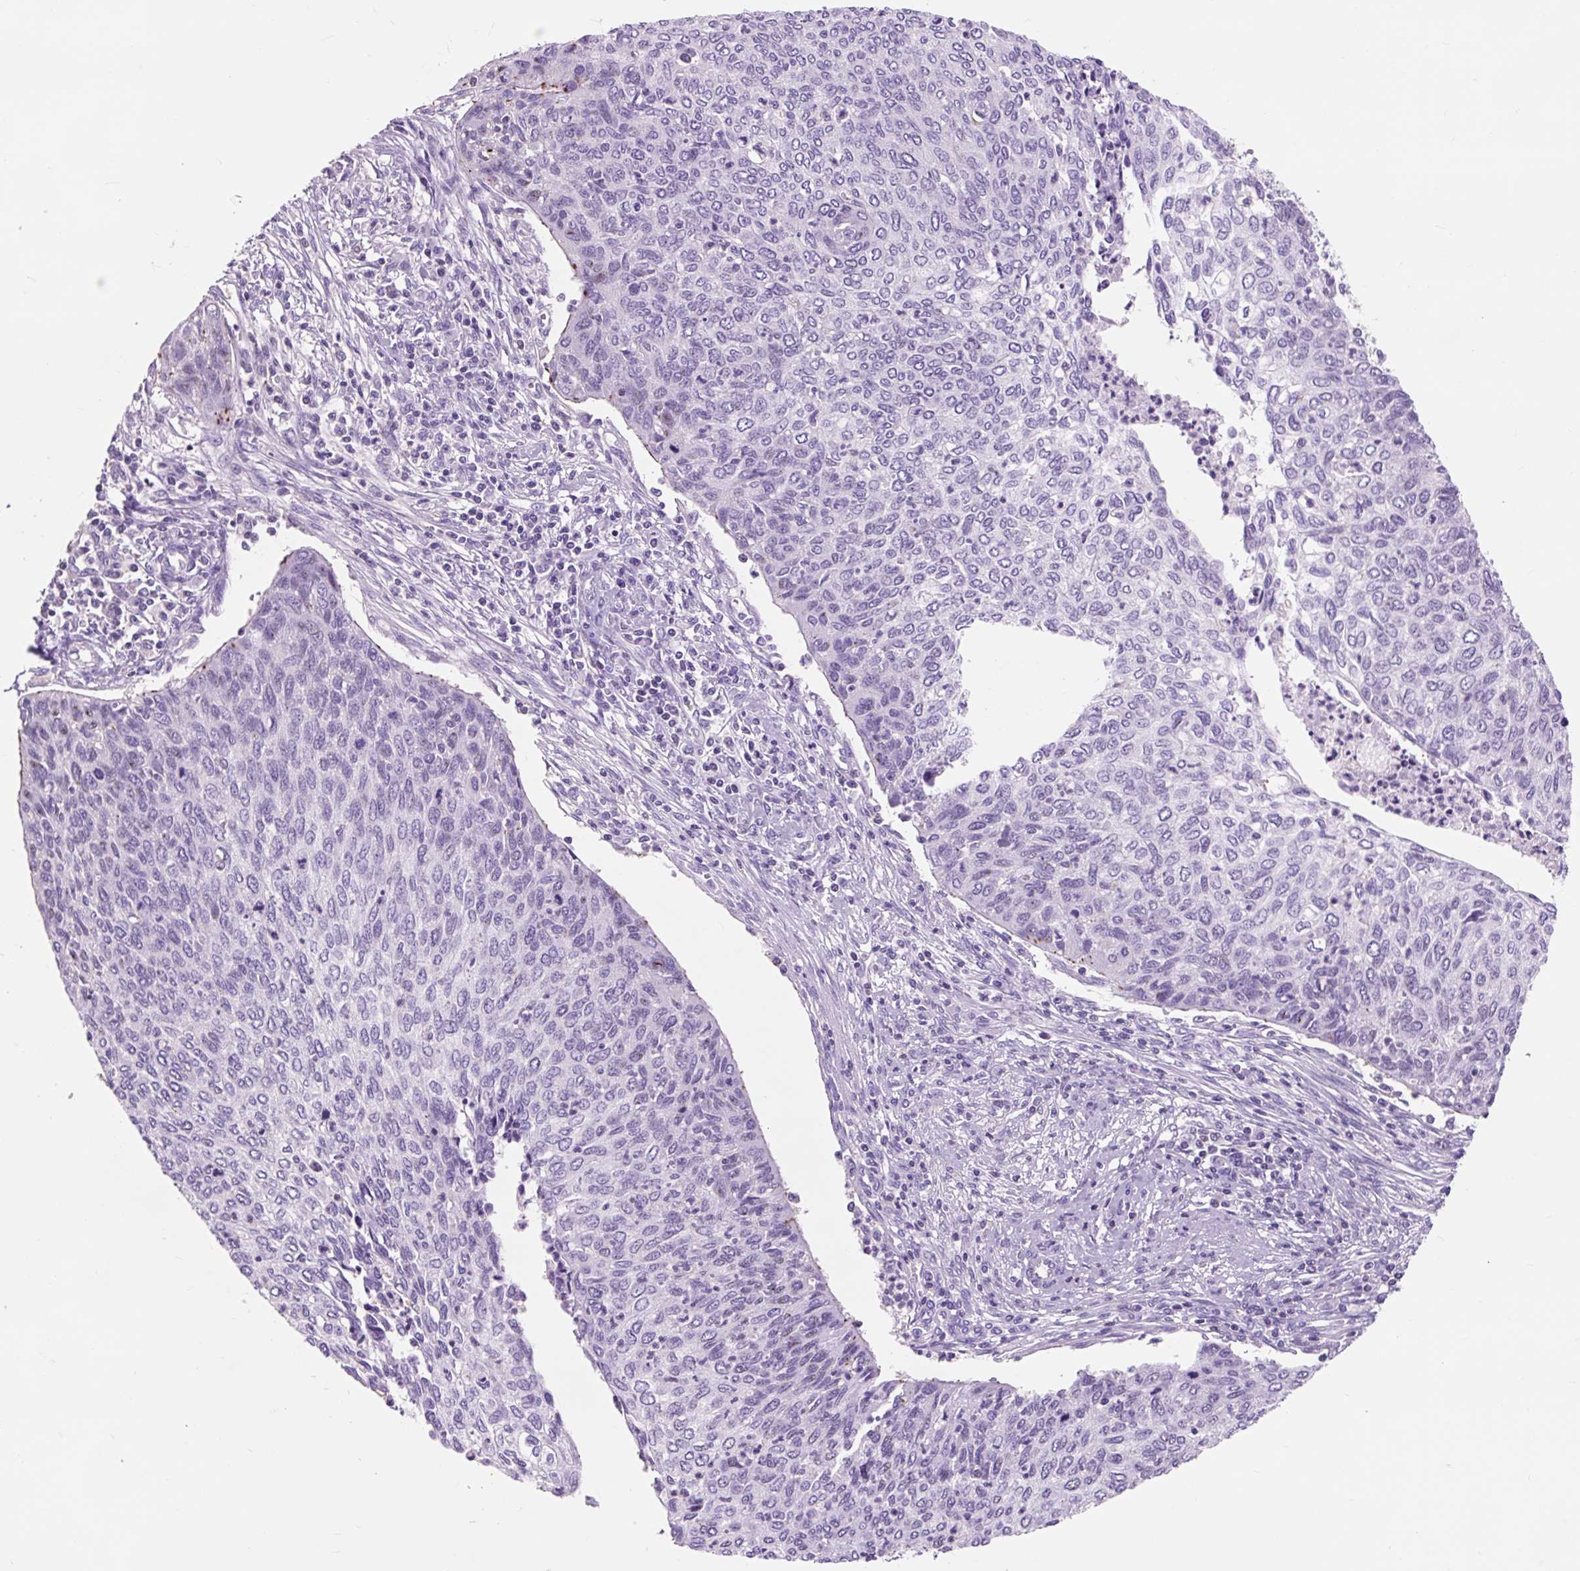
{"staining": {"intensity": "negative", "quantity": "none", "location": "none"}, "tissue": "cervical cancer", "cell_type": "Tumor cells", "image_type": "cancer", "snomed": [{"axis": "morphology", "description": "Squamous cell carcinoma, NOS"}, {"axis": "topography", "description": "Cervix"}], "caption": "The immunohistochemistry (IHC) histopathology image has no significant positivity in tumor cells of cervical cancer (squamous cell carcinoma) tissue. (Brightfield microscopy of DAB (3,3'-diaminobenzidine) immunohistochemistry at high magnification).", "gene": "OR10A7", "patient": {"sex": "female", "age": 38}}